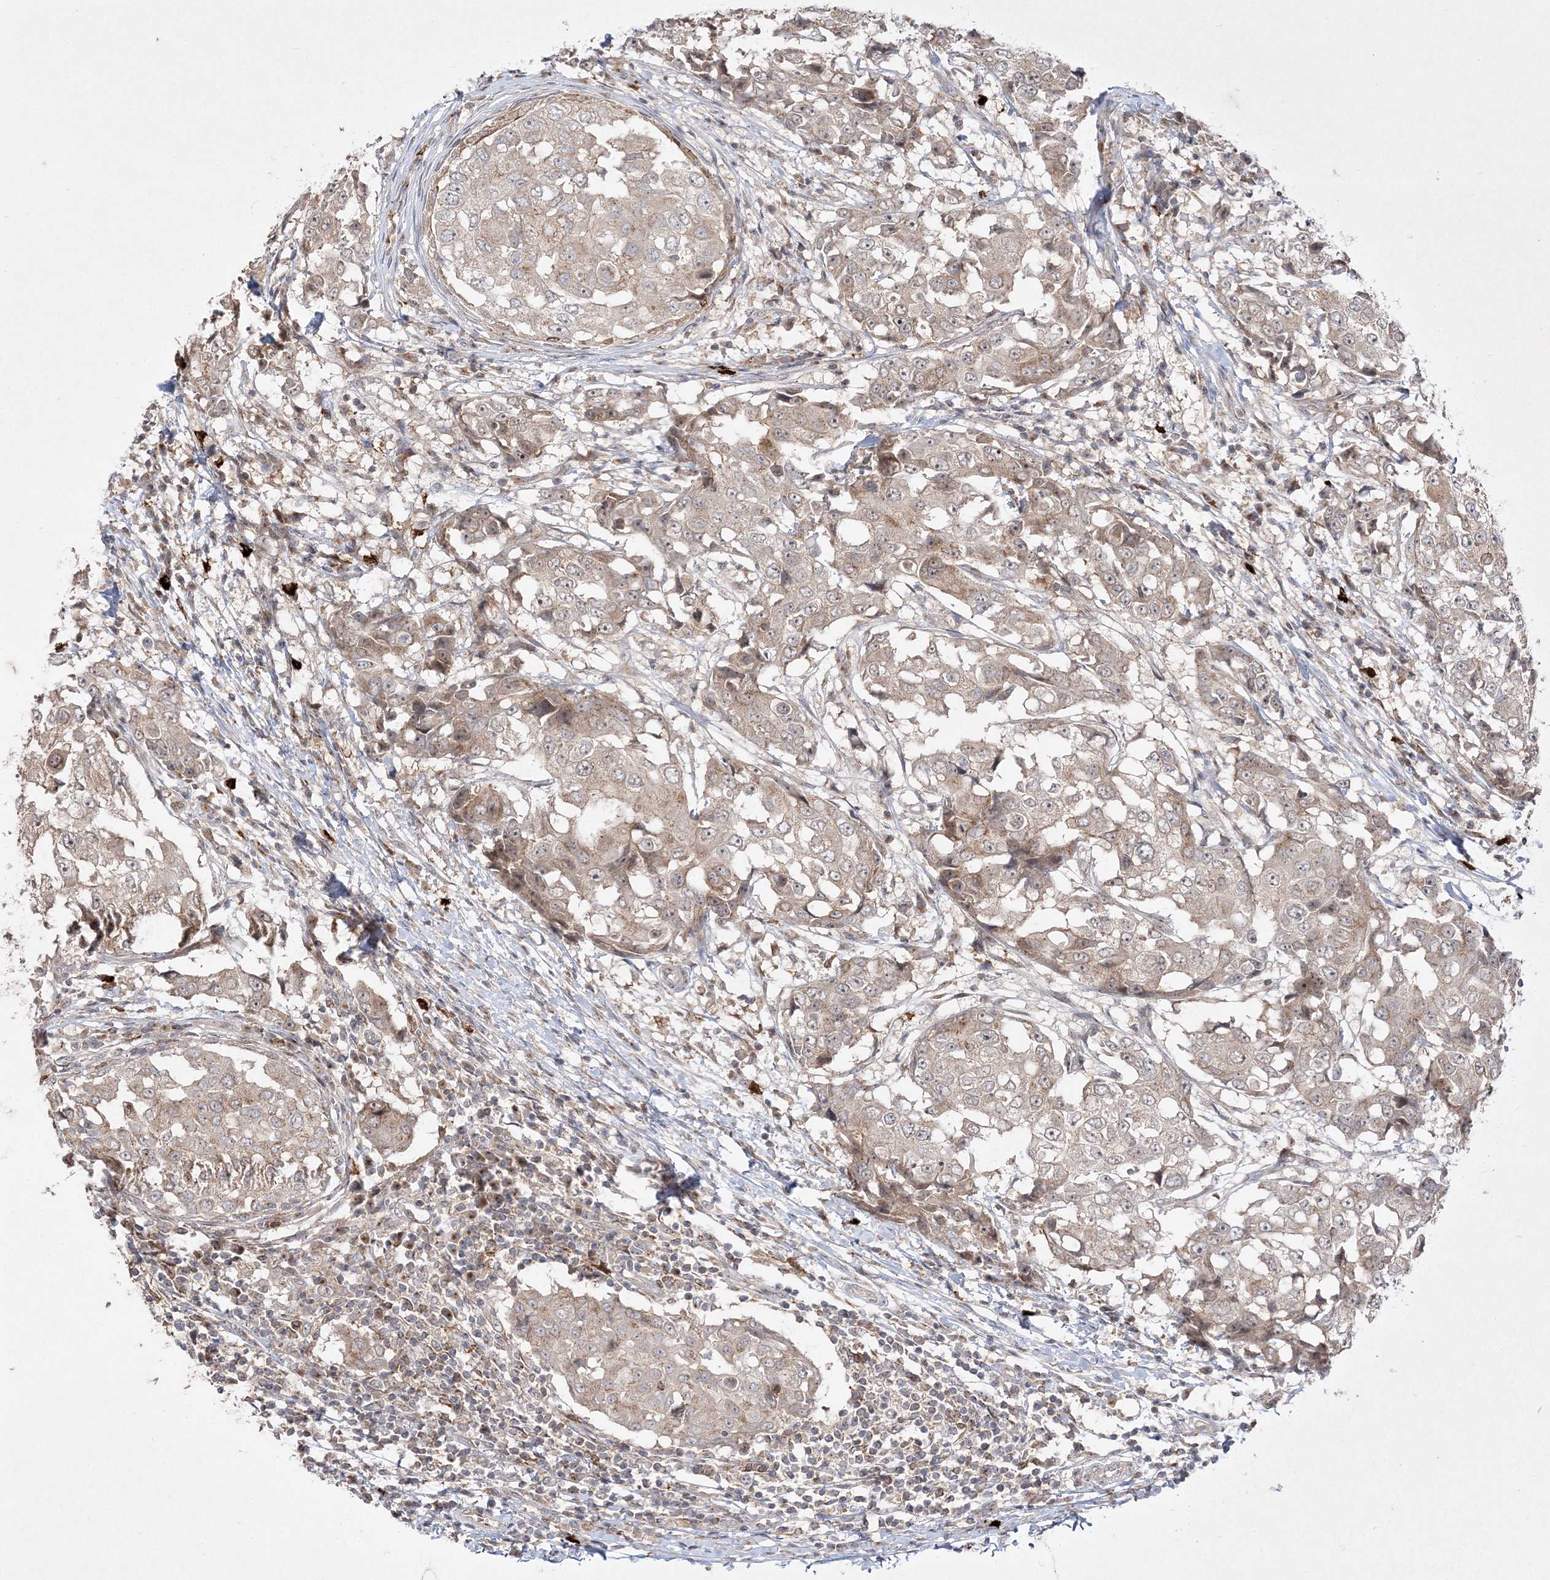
{"staining": {"intensity": "weak", "quantity": "<25%", "location": "cytoplasmic/membranous"}, "tissue": "breast cancer", "cell_type": "Tumor cells", "image_type": "cancer", "snomed": [{"axis": "morphology", "description": "Duct carcinoma"}, {"axis": "topography", "description": "Breast"}], "caption": "Human breast cancer stained for a protein using IHC displays no expression in tumor cells.", "gene": "CLNK", "patient": {"sex": "female", "age": 27}}